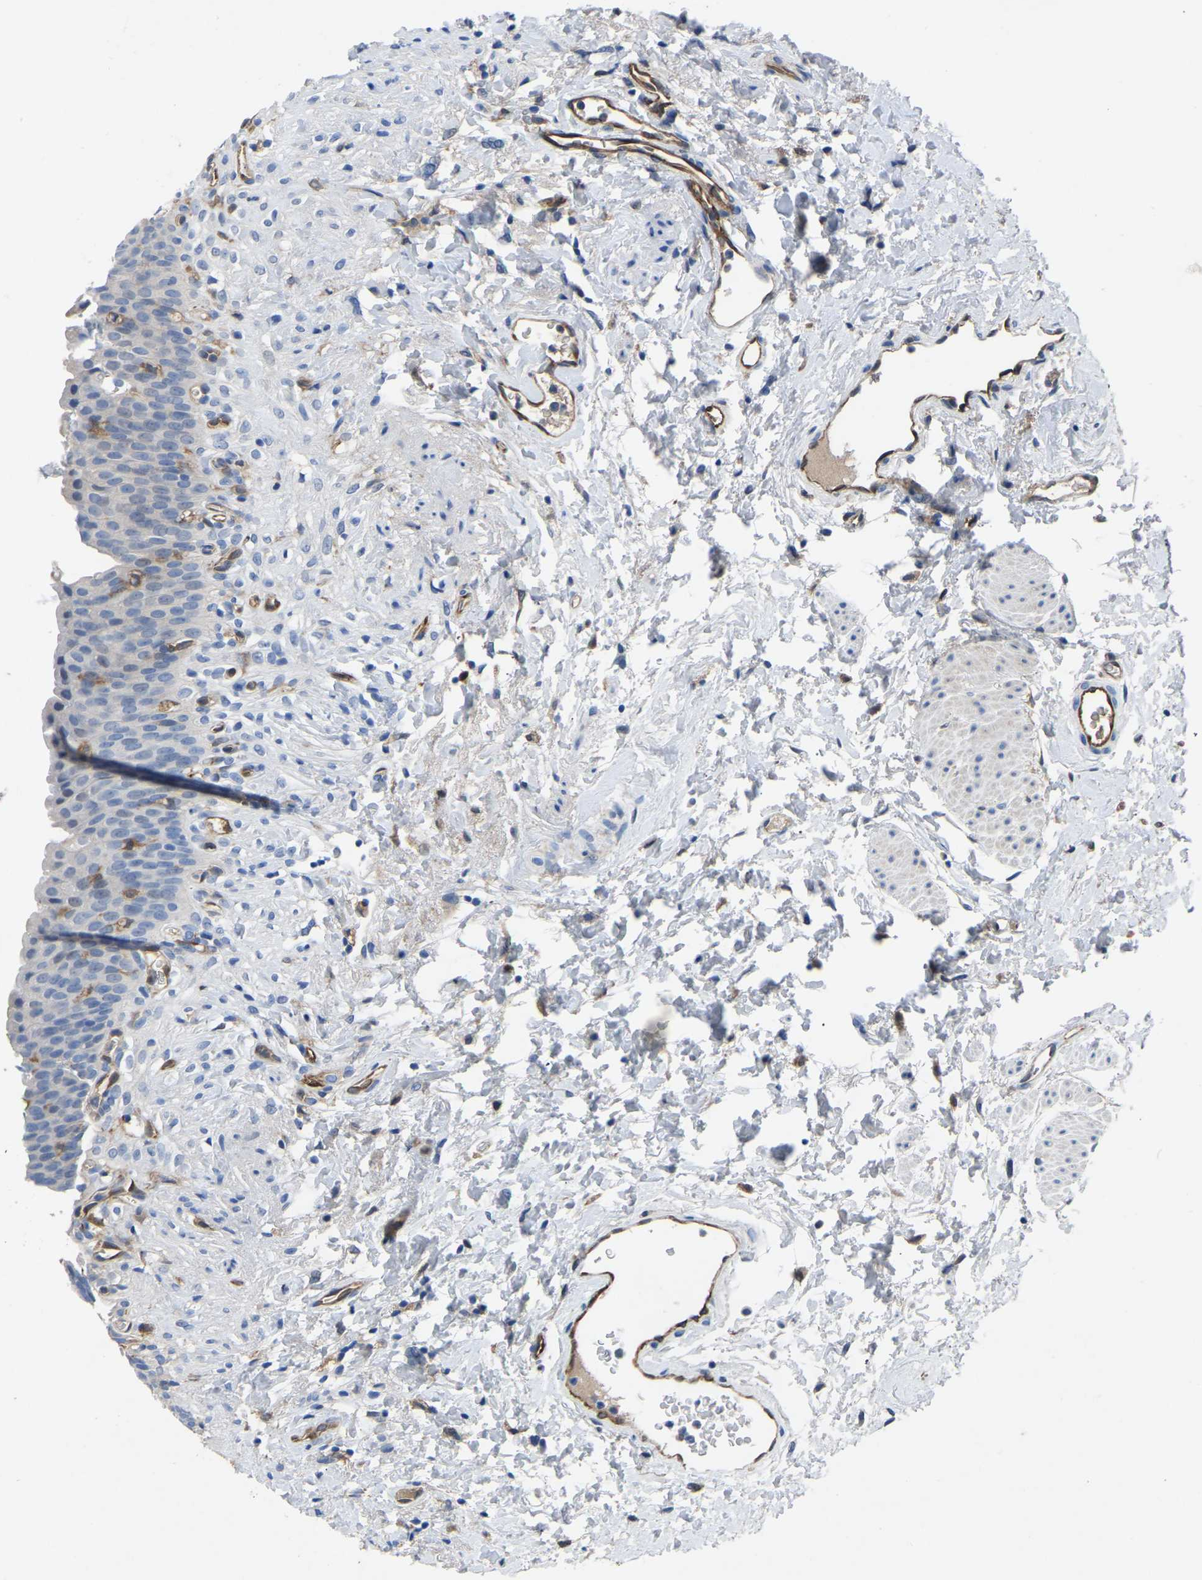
{"staining": {"intensity": "moderate", "quantity": "<25%", "location": "cytoplasmic/membranous"}, "tissue": "urinary bladder", "cell_type": "Urothelial cells", "image_type": "normal", "snomed": [{"axis": "morphology", "description": "Normal tissue, NOS"}, {"axis": "topography", "description": "Urinary bladder"}], "caption": "Protein staining of unremarkable urinary bladder demonstrates moderate cytoplasmic/membranous staining in approximately <25% of urothelial cells. Using DAB (brown) and hematoxylin (blue) stains, captured at high magnification using brightfield microscopy.", "gene": "ATG2B", "patient": {"sex": "female", "age": 79}}